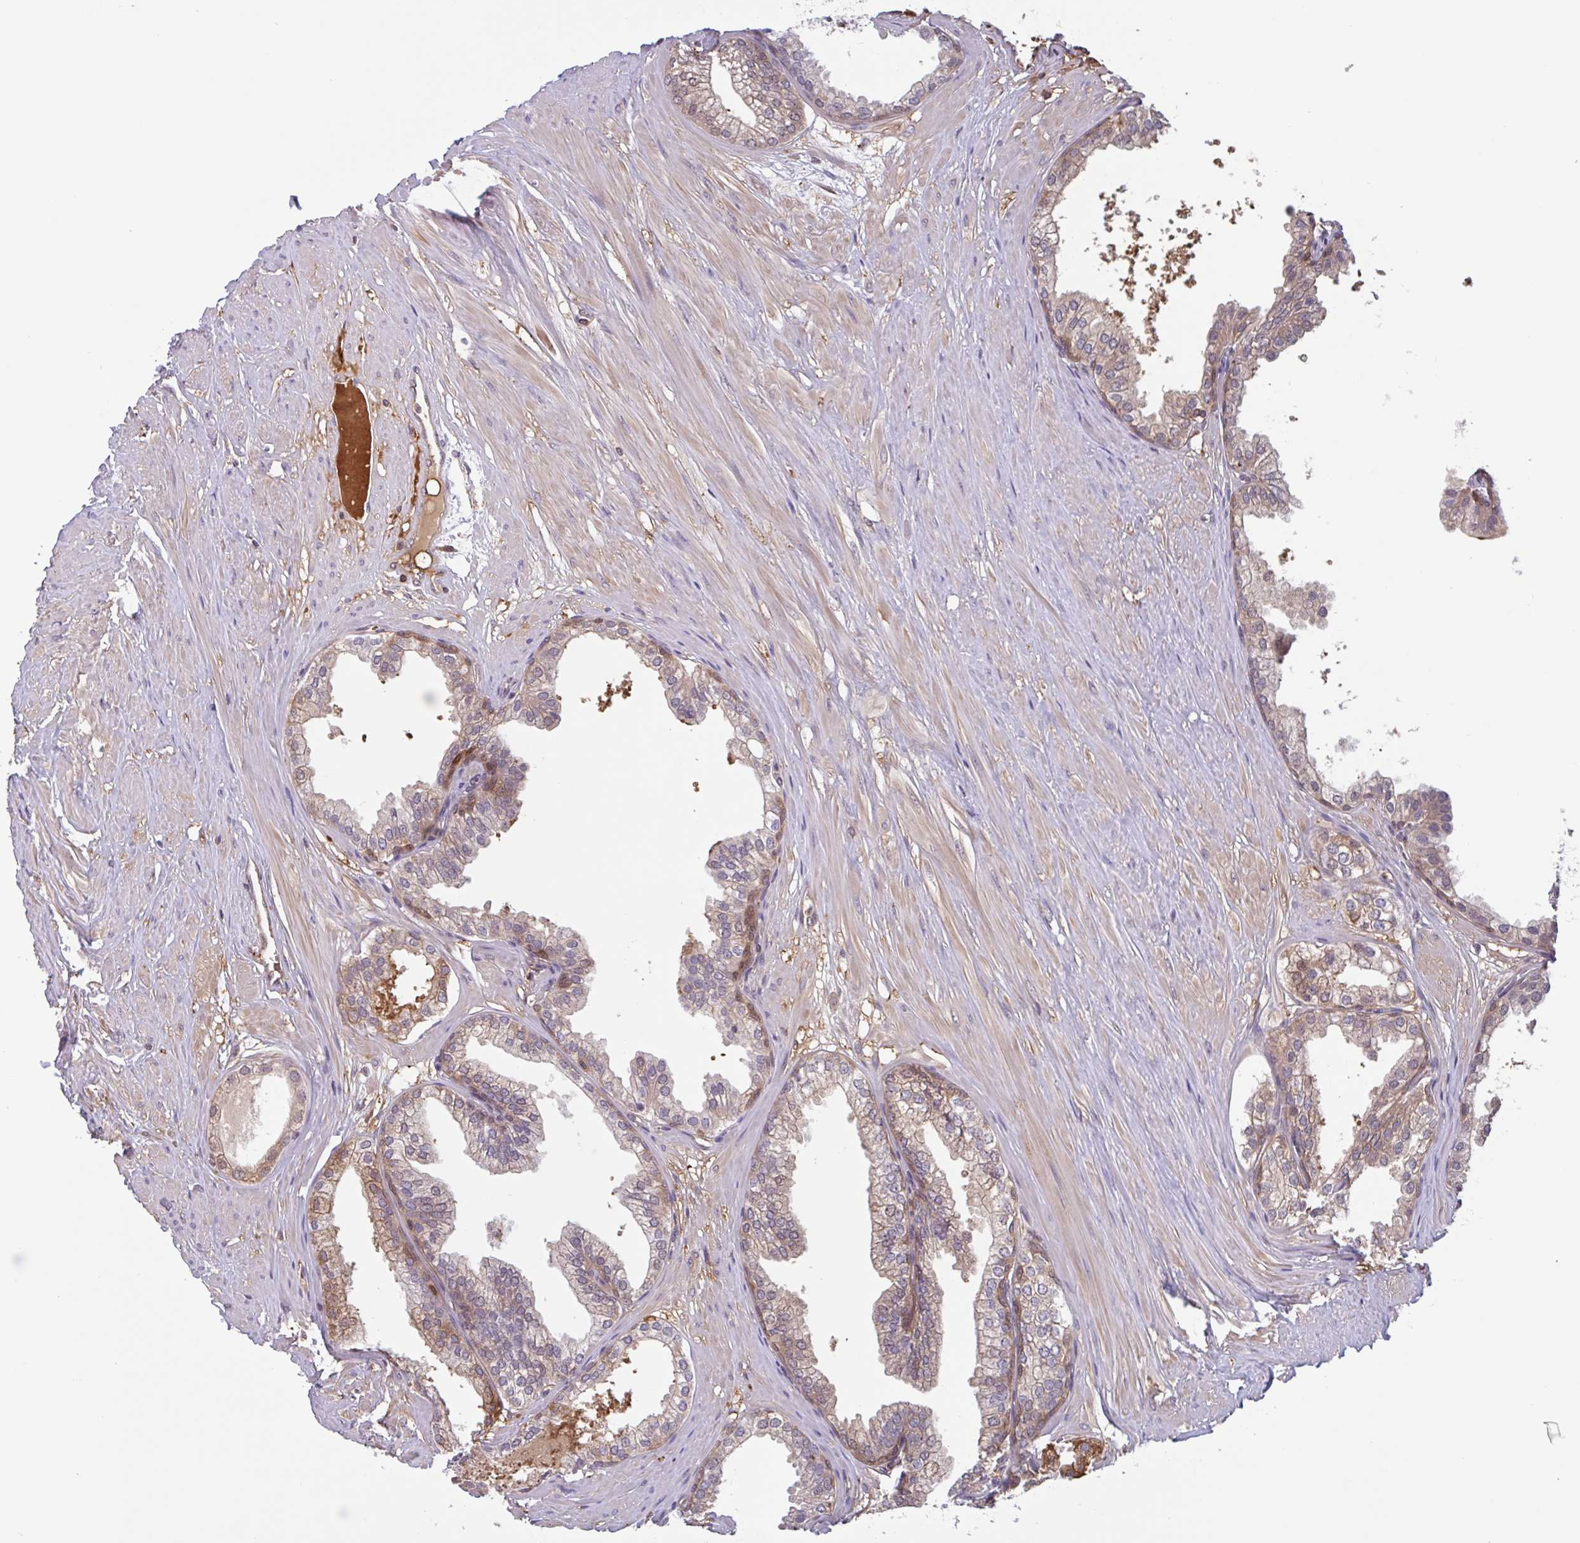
{"staining": {"intensity": "moderate", "quantity": "25%-75%", "location": "cytoplasmic/membranous"}, "tissue": "prostate", "cell_type": "Glandular cells", "image_type": "normal", "snomed": [{"axis": "morphology", "description": "Normal tissue, NOS"}, {"axis": "topography", "description": "Prostate"}, {"axis": "topography", "description": "Peripheral nerve tissue"}], "caption": "Glandular cells show medium levels of moderate cytoplasmic/membranous expression in about 25%-75% of cells in normal prostate.", "gene": "OTOP2", "patient": {"sex": "male", "age": 55}}